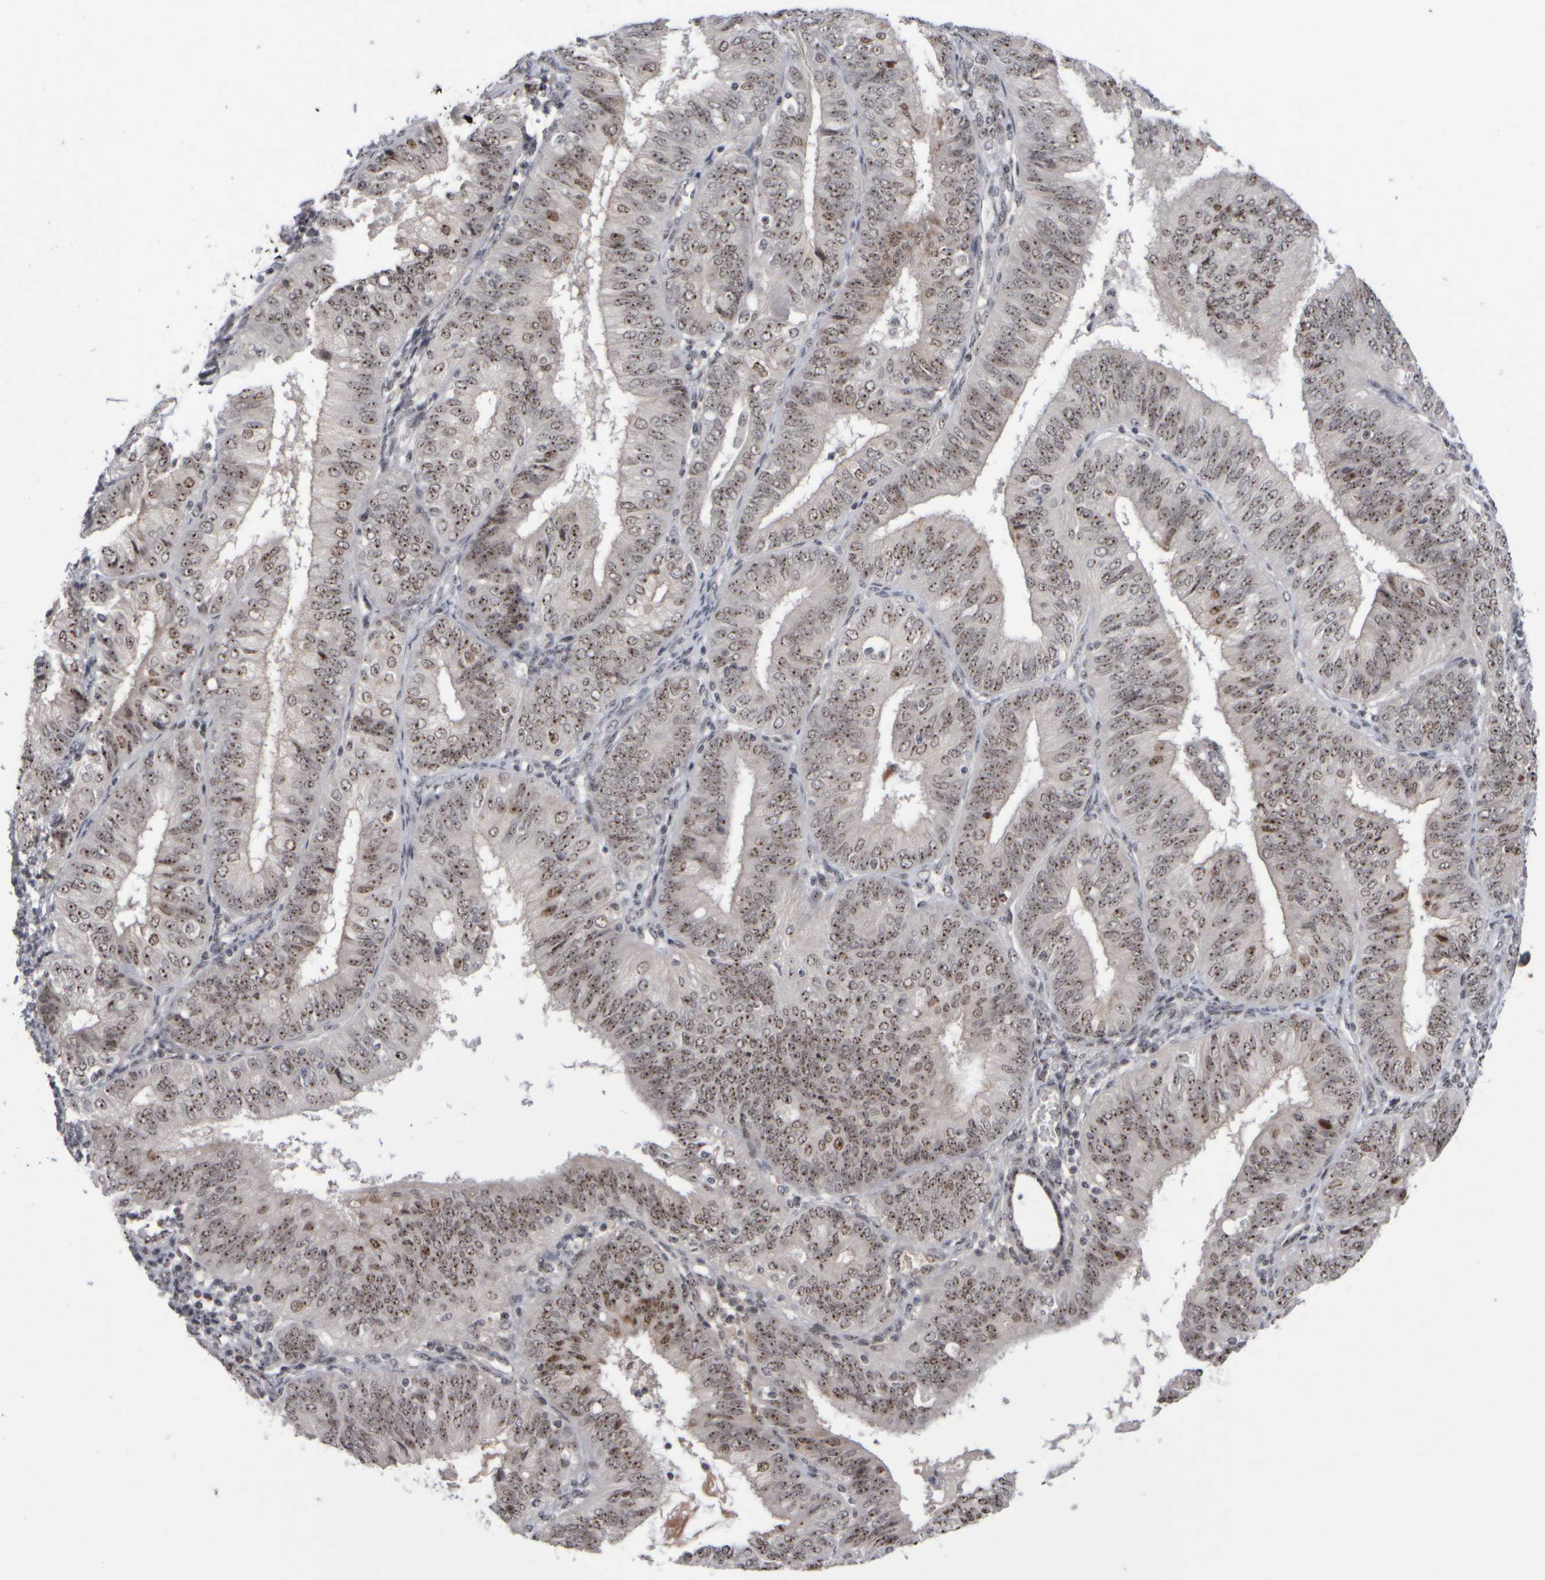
{"staining": {"intensity": "moderate", "quantity": ">75%", "location": "nuclear"}, "tissue": "endometrial cancer", "cell_type": "Tumor cells", "image_type": "cancer", "snomed": [{"axis": "morphology", "description": "Adenocarcinoma, NOS"}, {"axis": "topography", "description": "Endometrium"}], "caption": "A micrograph of endometrial cancer stained for a protein shows moderate nuclear brown staining in tumor cells.", "gene": "SURF6", "patient": {"sex": "female", "age": 58}}